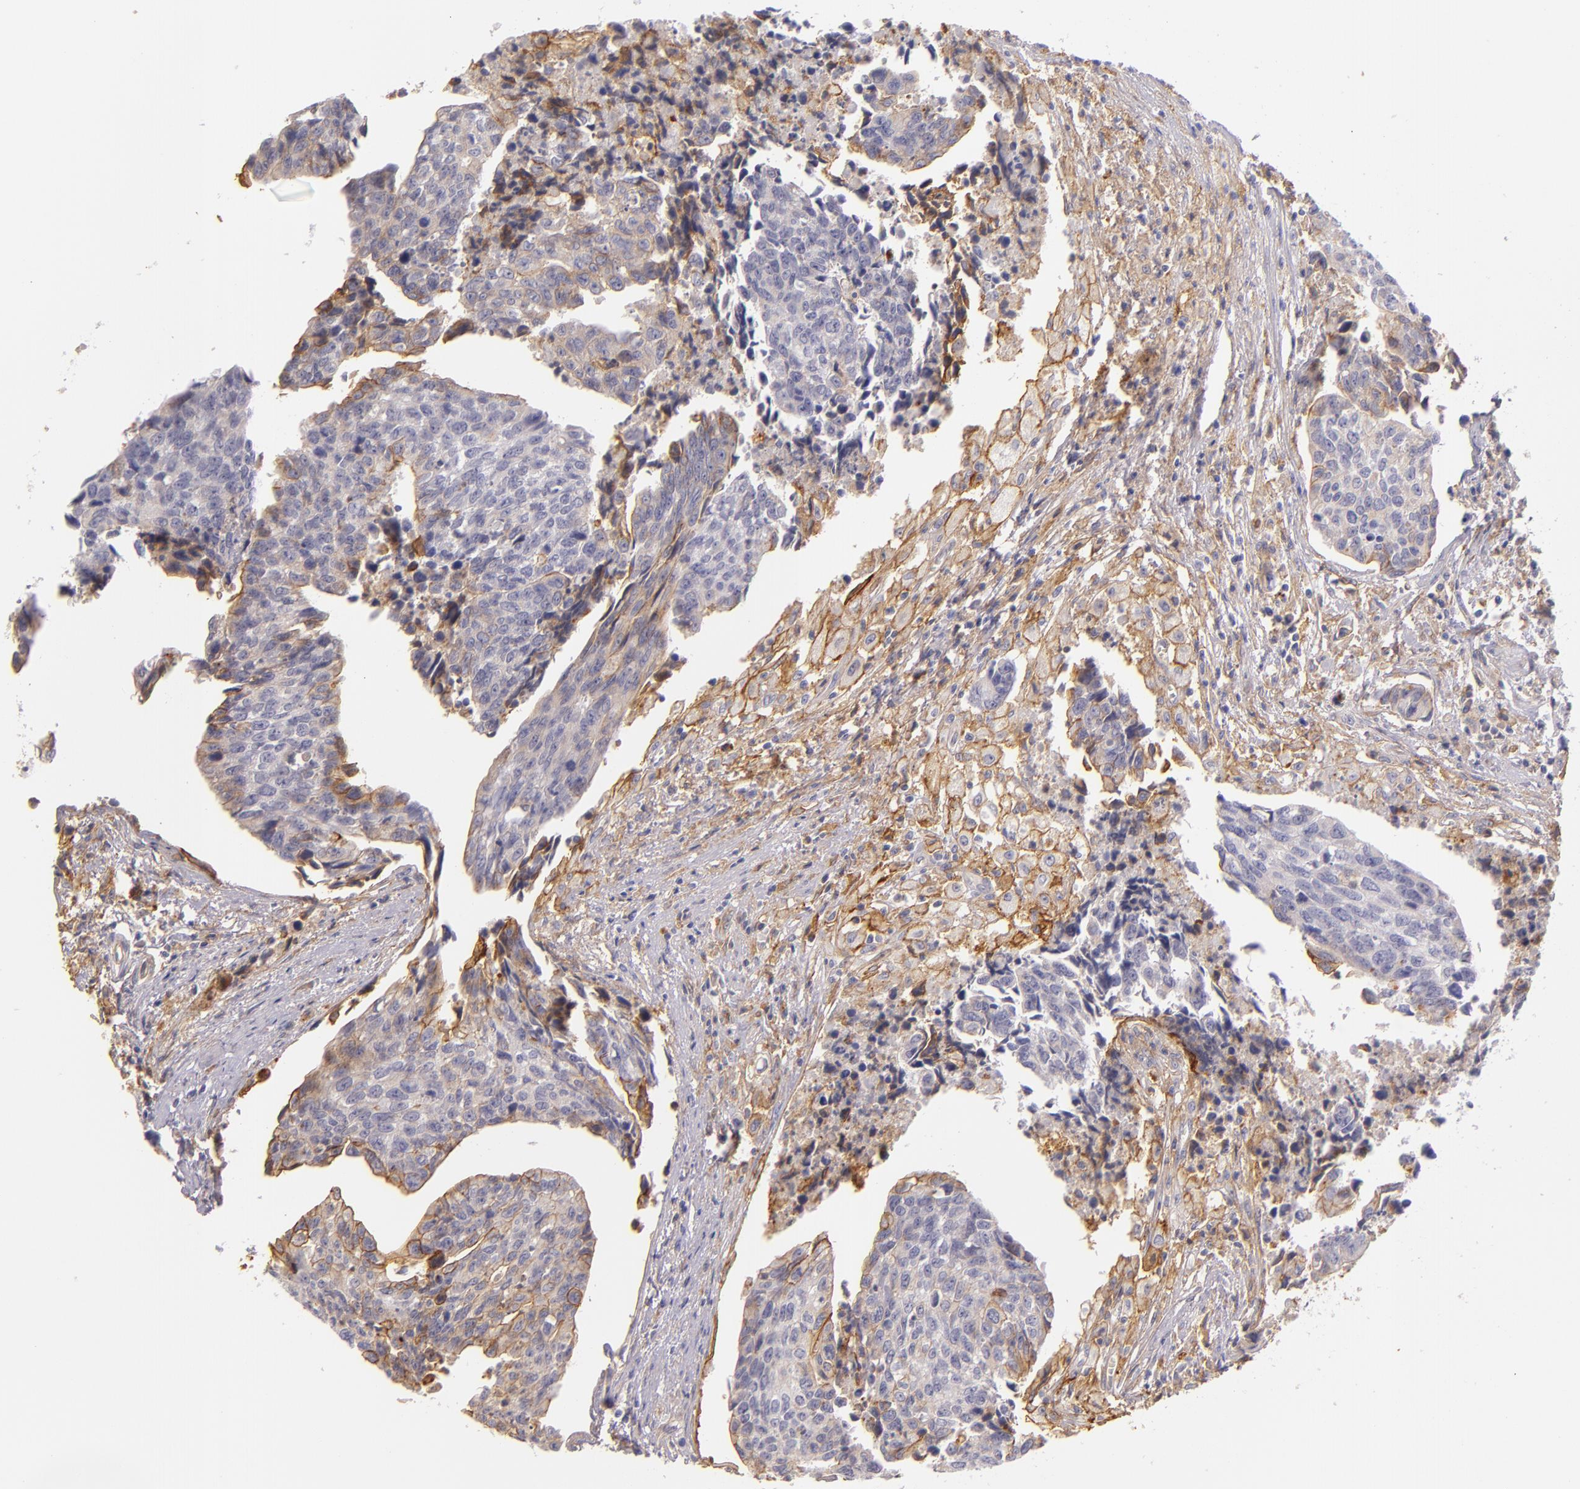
{"staining": {"intensity": "weak", "quantity": "25%-75%", "location": "cytoplasmic/membranous"}, "tissue": "urothelial cancer", "cell_type": "Tumor cells", "image_type": "cancer", "snomed": [{"axis": "morphology", "description": "Urothelial carcinoma, High grade"}, {"axis": "topography", "description": "Urinary bladder"}], "caption": "Tumor cells show weak cytoplasmic/membranous expression in approximately 25%-75% of cells in urothelial cancer.", "gene": "CTSF", "patient": {"sex": "male", "age": 81}}